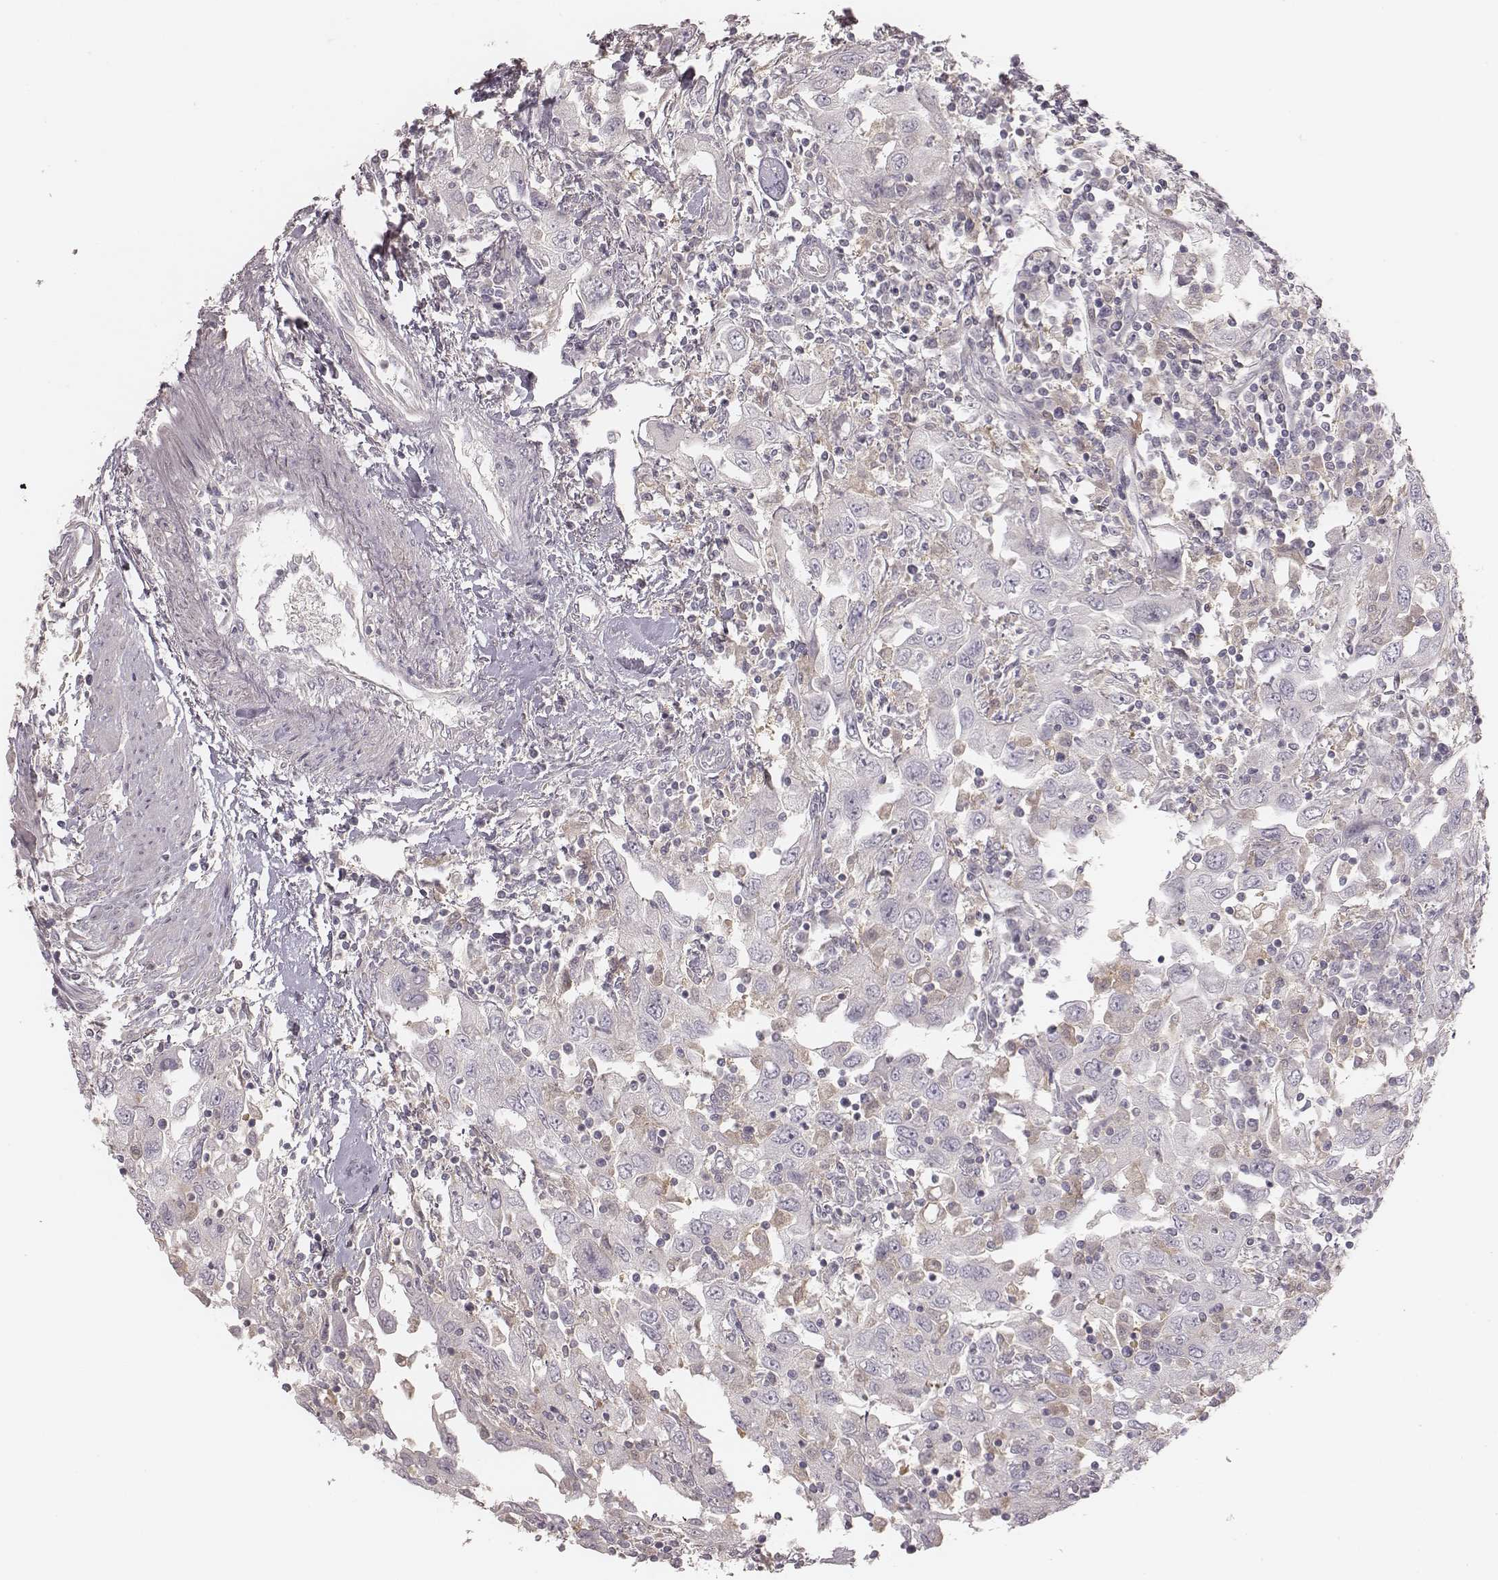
{"staining": {"intensity": "negative", "quantity": "none", "location": "none"}, "tissue": "urothelial cancer", "cell_type": "Tumor cells", "image_type": "cancer", "snomed": [{"axis": "morphology", "description": "Urothelial carcinoma, High grade"}, {"axis": "topography", "description": "Urinary bladder"}], "caption": "Human high-grade urothelial carcinoma stained for a protein using IHC shows no positivity in tumor cells.", "gene": "TDRD5", "patient": {"sex": "male", "age": 76}}